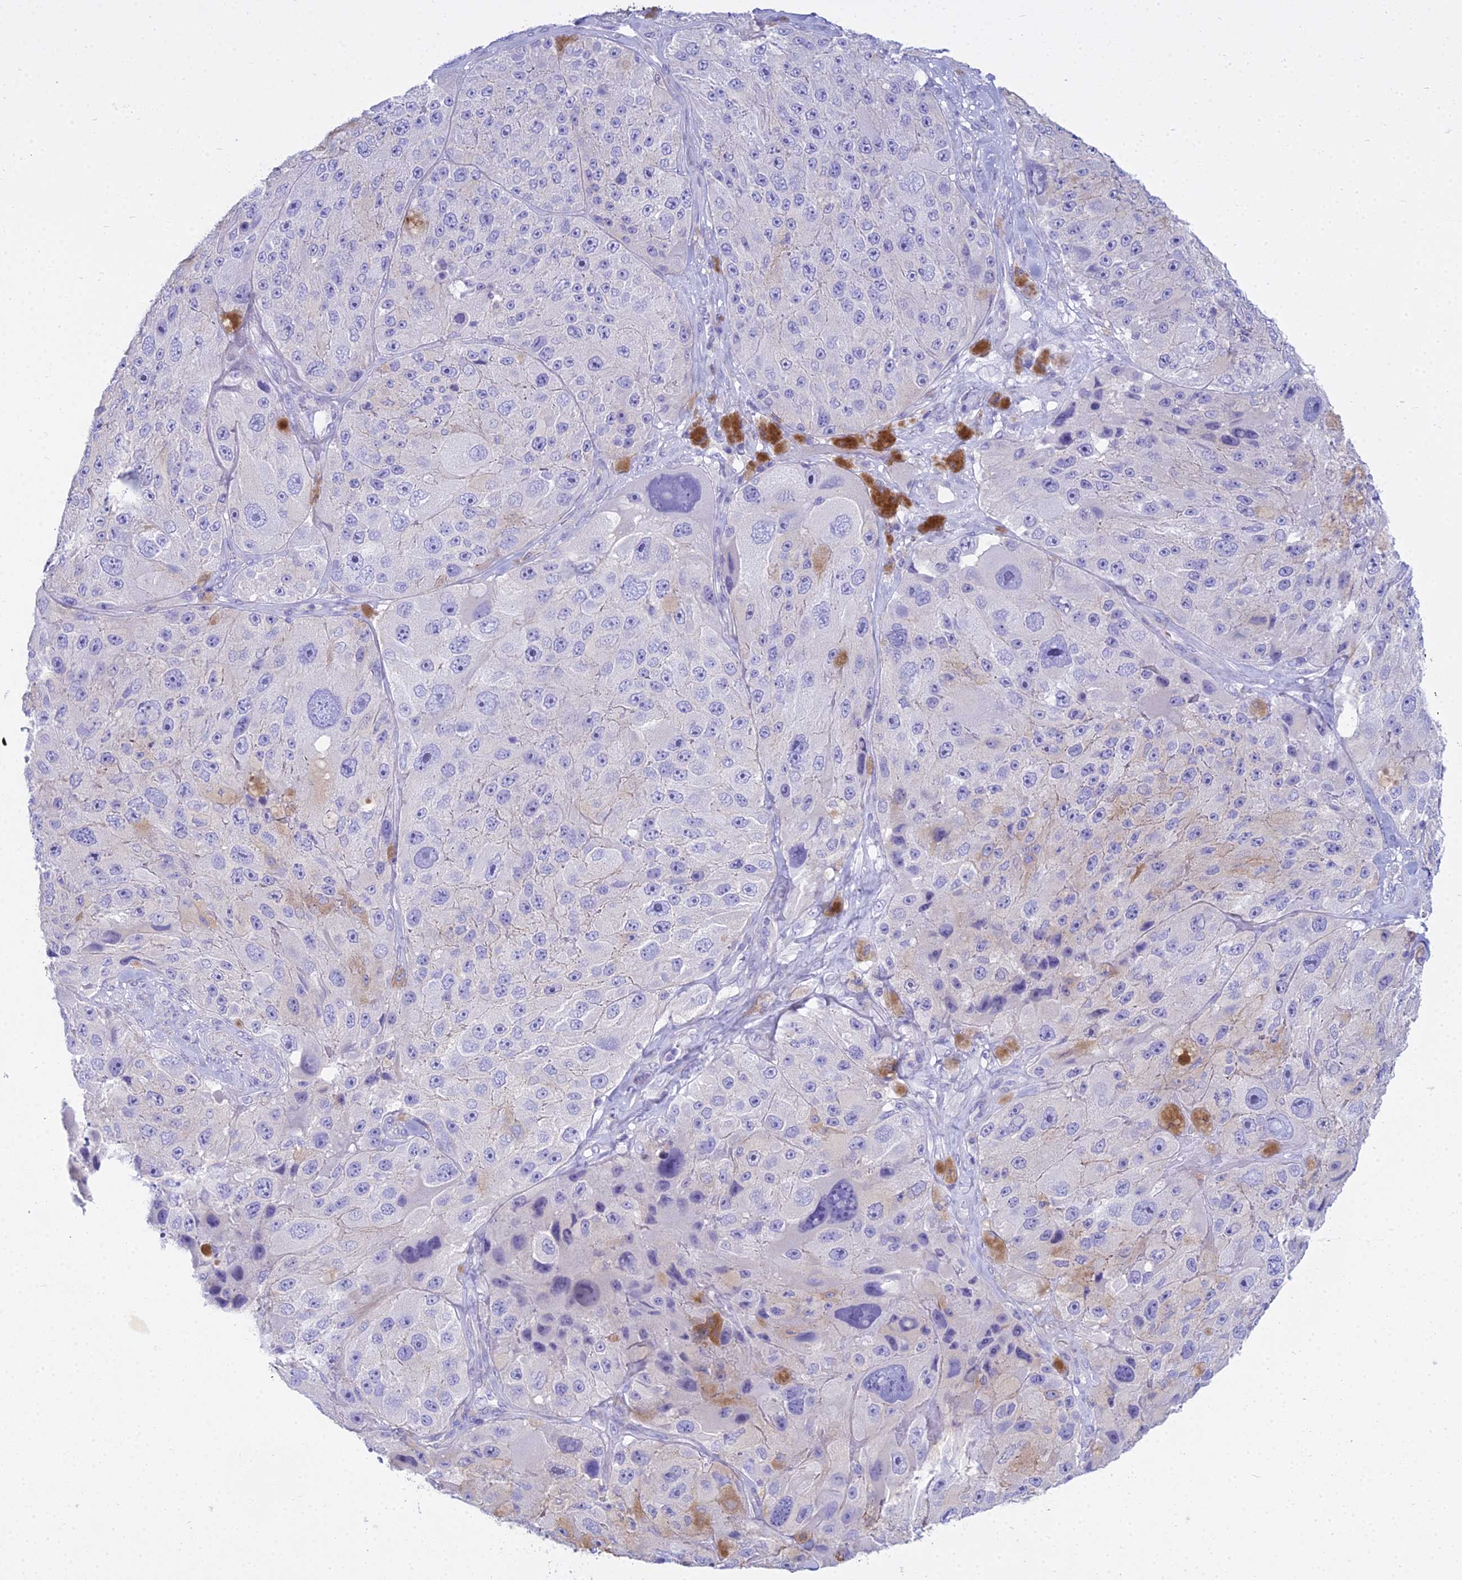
{"staining": {"intensity": "negative", "quantity": "none", "location": "none"}, "tissue": "melanoma", "cell_type": "Tumor cells", "image_type": "cancer", "snomed": [{"axis": "morphology", "description": "Malignant melanoma, Metastatic site"}, {"axis": "topography", "description": "Lymph node"}], "caption": "High magnification brightfield microscopy of malignant melanoma (metastatic site) stained with DAB (3,3'-diaminobenzidine) (brown) and counterstained with hematoxylin (blue): tumor cells show no significant expression.", "gene": "SMIM24", "patient": {"sex": "male", "age": 62}}